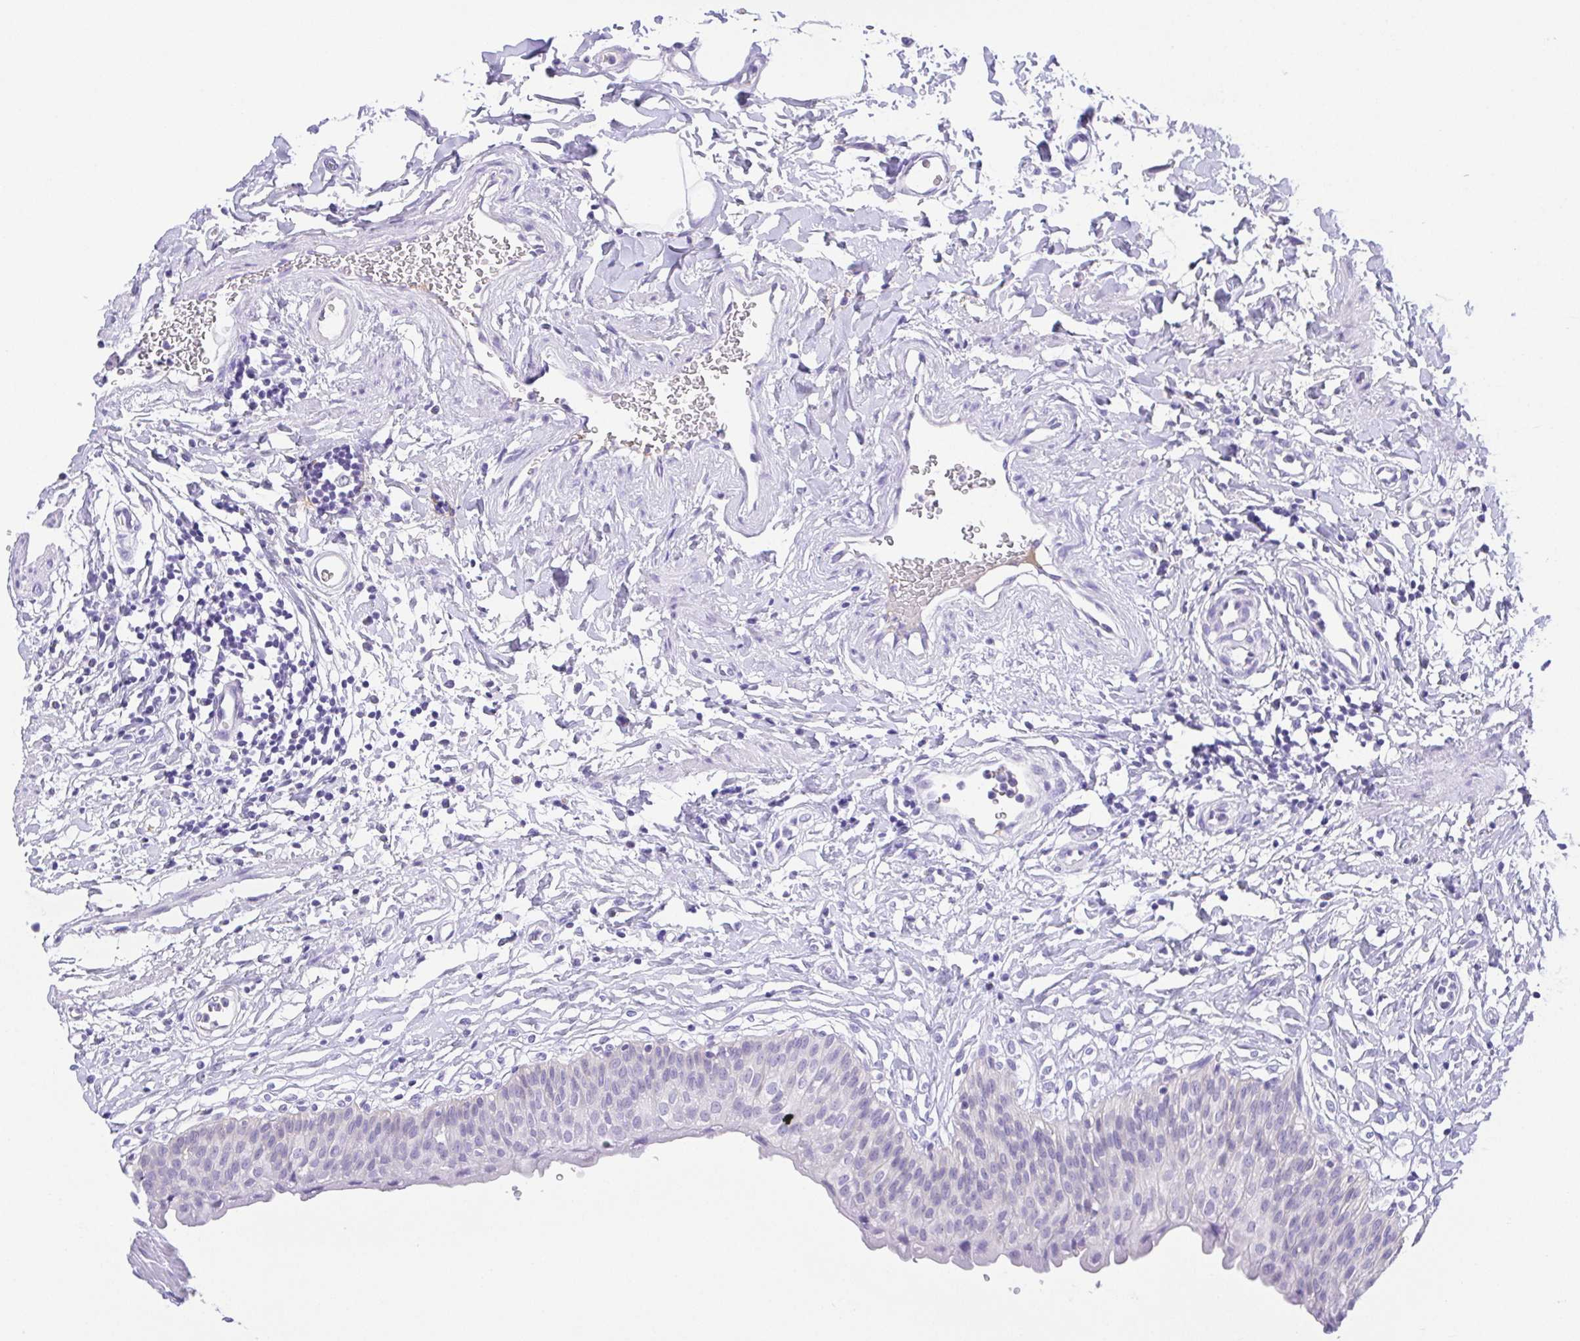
{"staining": {"intensity": "negative", "quantity": "none", "location": "none"}, "tissue": "urinary bladder", "cell_type": "Urothelial cells", "image_type": "normal", "snomed": [{"axis": "morphology", "description": "Normal tissue, NOS"}, {"axis": "topography", "description": "Urinary bladder"}], "caption": "High magnification brightfield microscopy of normal urinary bladder stained with DAB (3,3'-diaminobenzidine) (brown) and counterstained with hematoxylin (blue): urothelial cells show no significant positivity.", "gene": "SPATA4", "patient": {"sex": "male", "age": 55}}